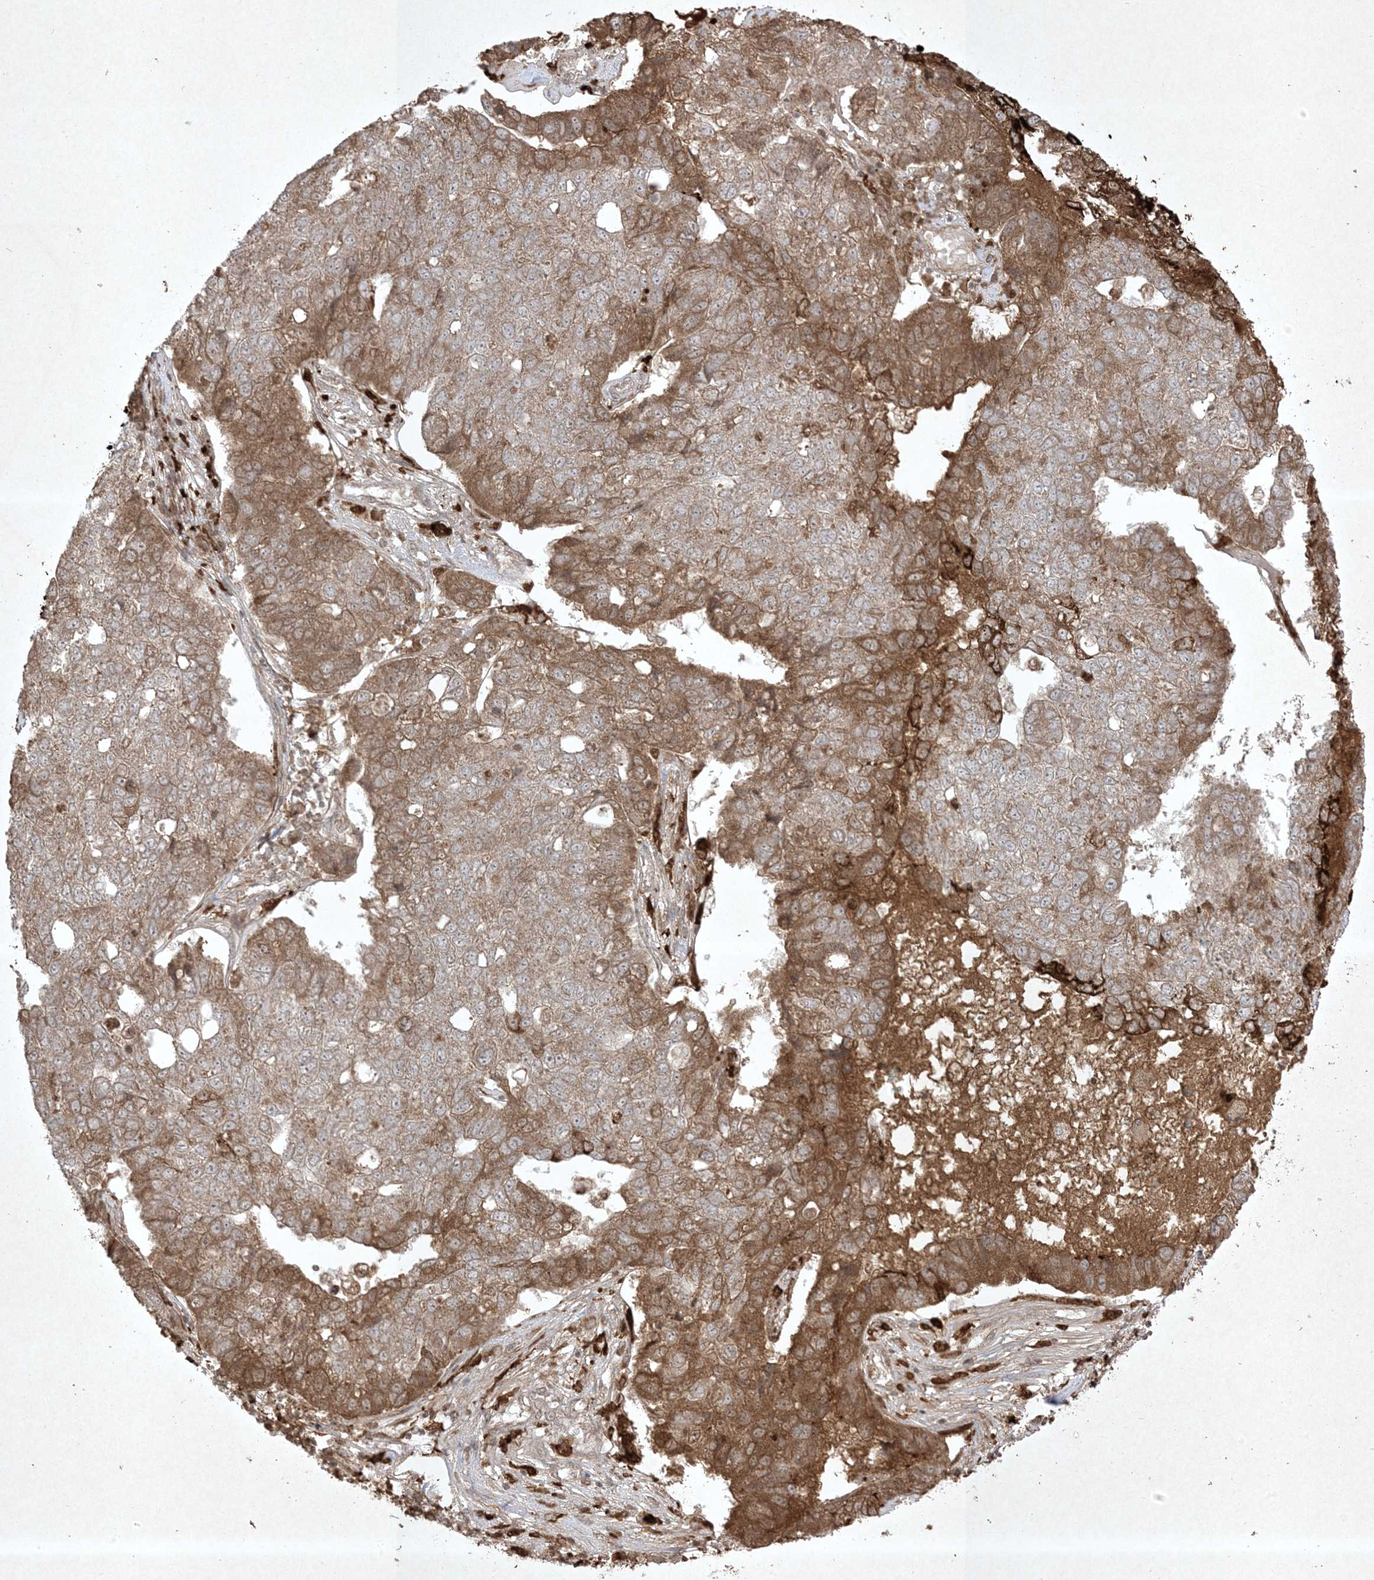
{"staining": {"intensity": "moderate", "quantity": ">75%", "location": "cytoplasmic/membranous"}, "tissue": "pancreatic cancer", "cell_type": "Tumor cells", "image_type": "cancer", "snomed": [{"axis": "morphology", "description": "Adenocarcinoma, NOS"}, {"axis": "topography", "description": "Pancreas"}], "caption": "Tumor cells display moderate cytoplasmic/membranous expression in approximately >75% of cells in adenocarcinoma (pancreatic). (Stains: DAB in brown, nuclei in blue, Microscopy: brightfield microscopy at high magnification).", "gene": "PTK6", "patient": {"sex": "female", "age": 61}}